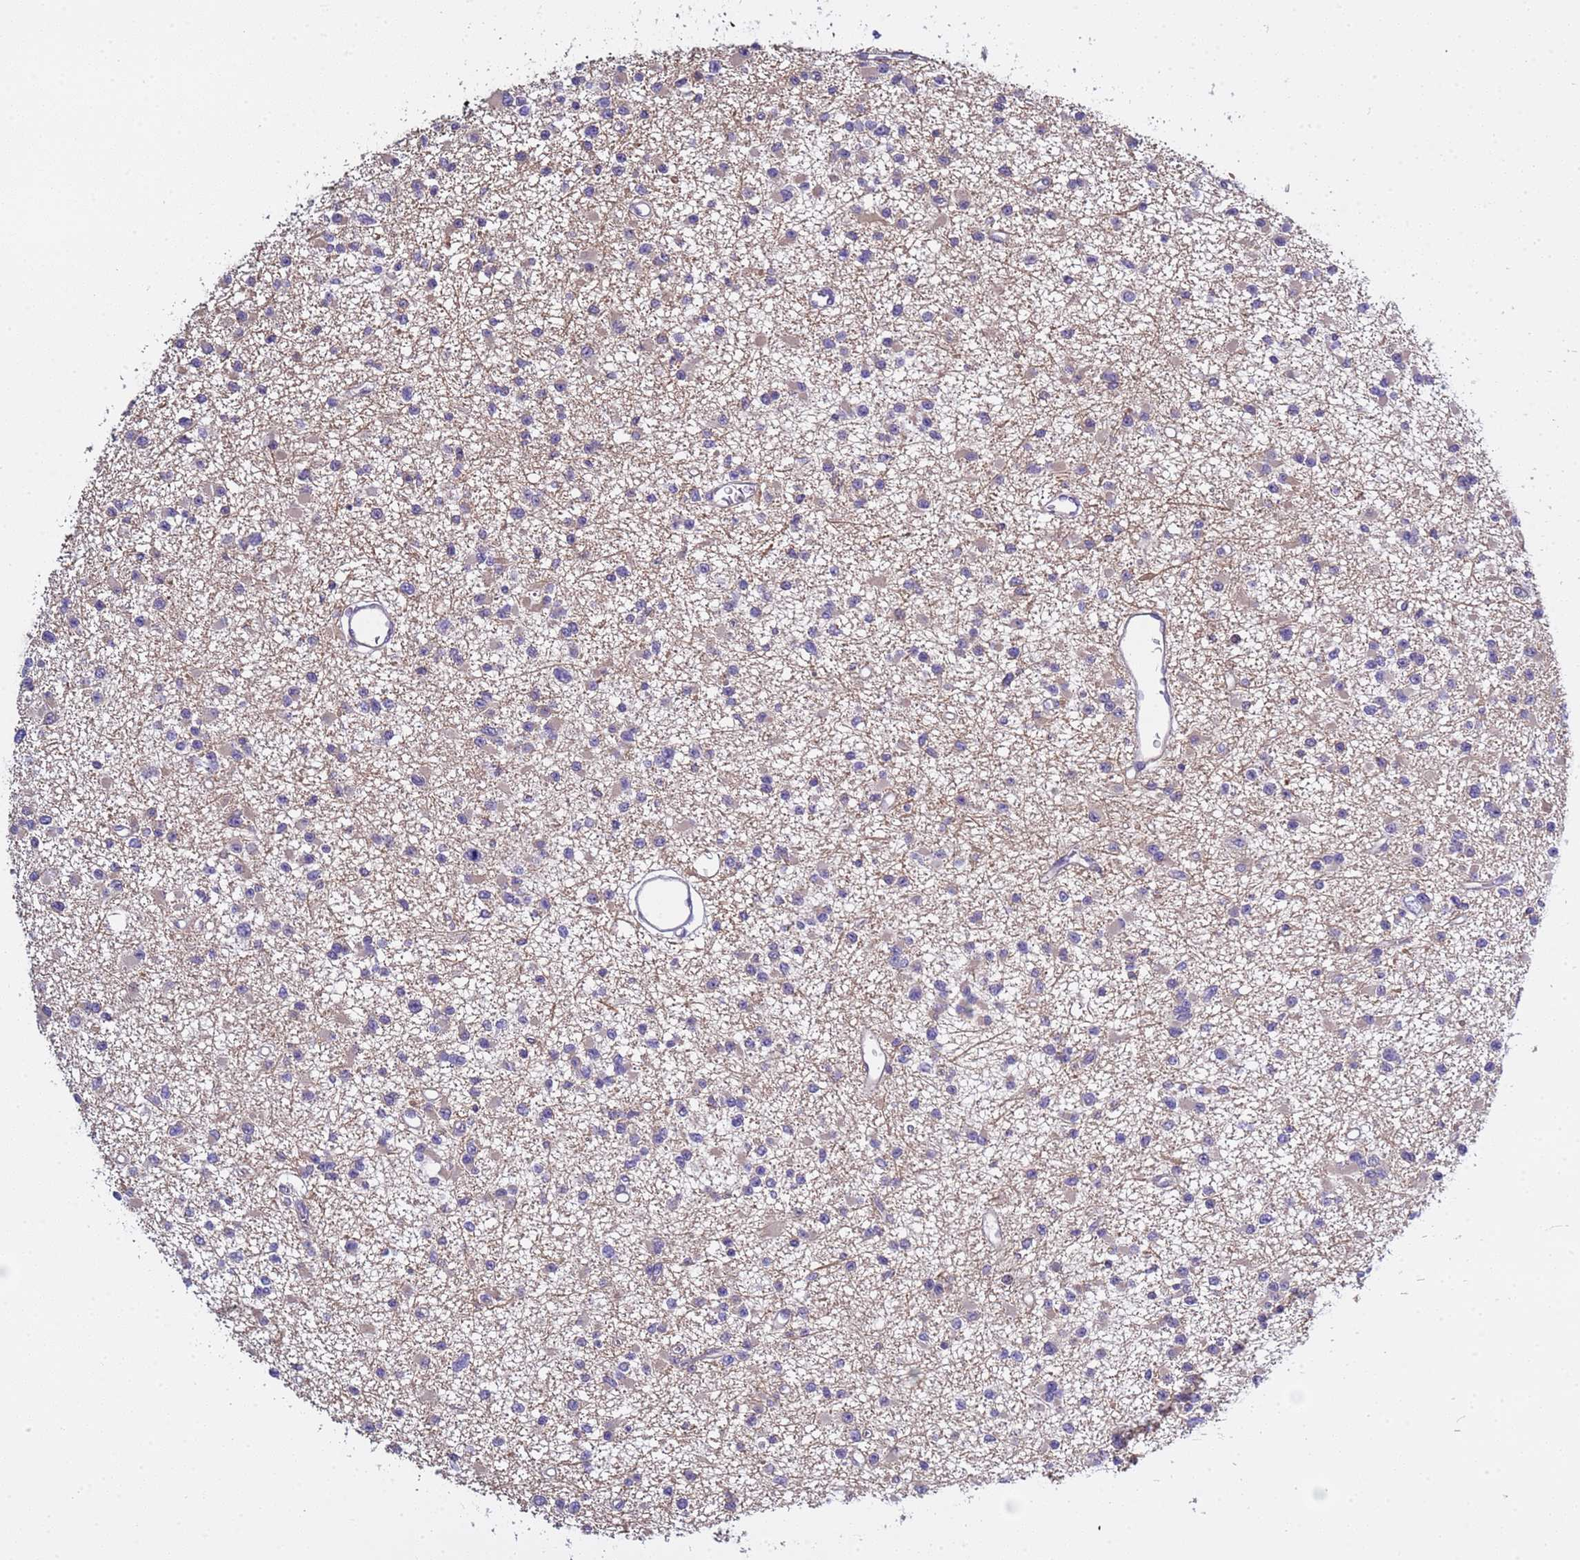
{"staining": {"intensity": "negative", "quantity": "none", "location": "none"}, "tissue": "glioma", "cell_type": "Tumor cells", "image_type": "cancer", "snomed": [{"axis": "morphology", "description": "Glioma, malignant, Low grade"}, {"axis": "topography", "description": "Brain"}], "caption": "Tumor cells are negative for protein expression in human glioma.", "gene": "ELMOD2", "patient": {"sex": "female", "age": 22}}